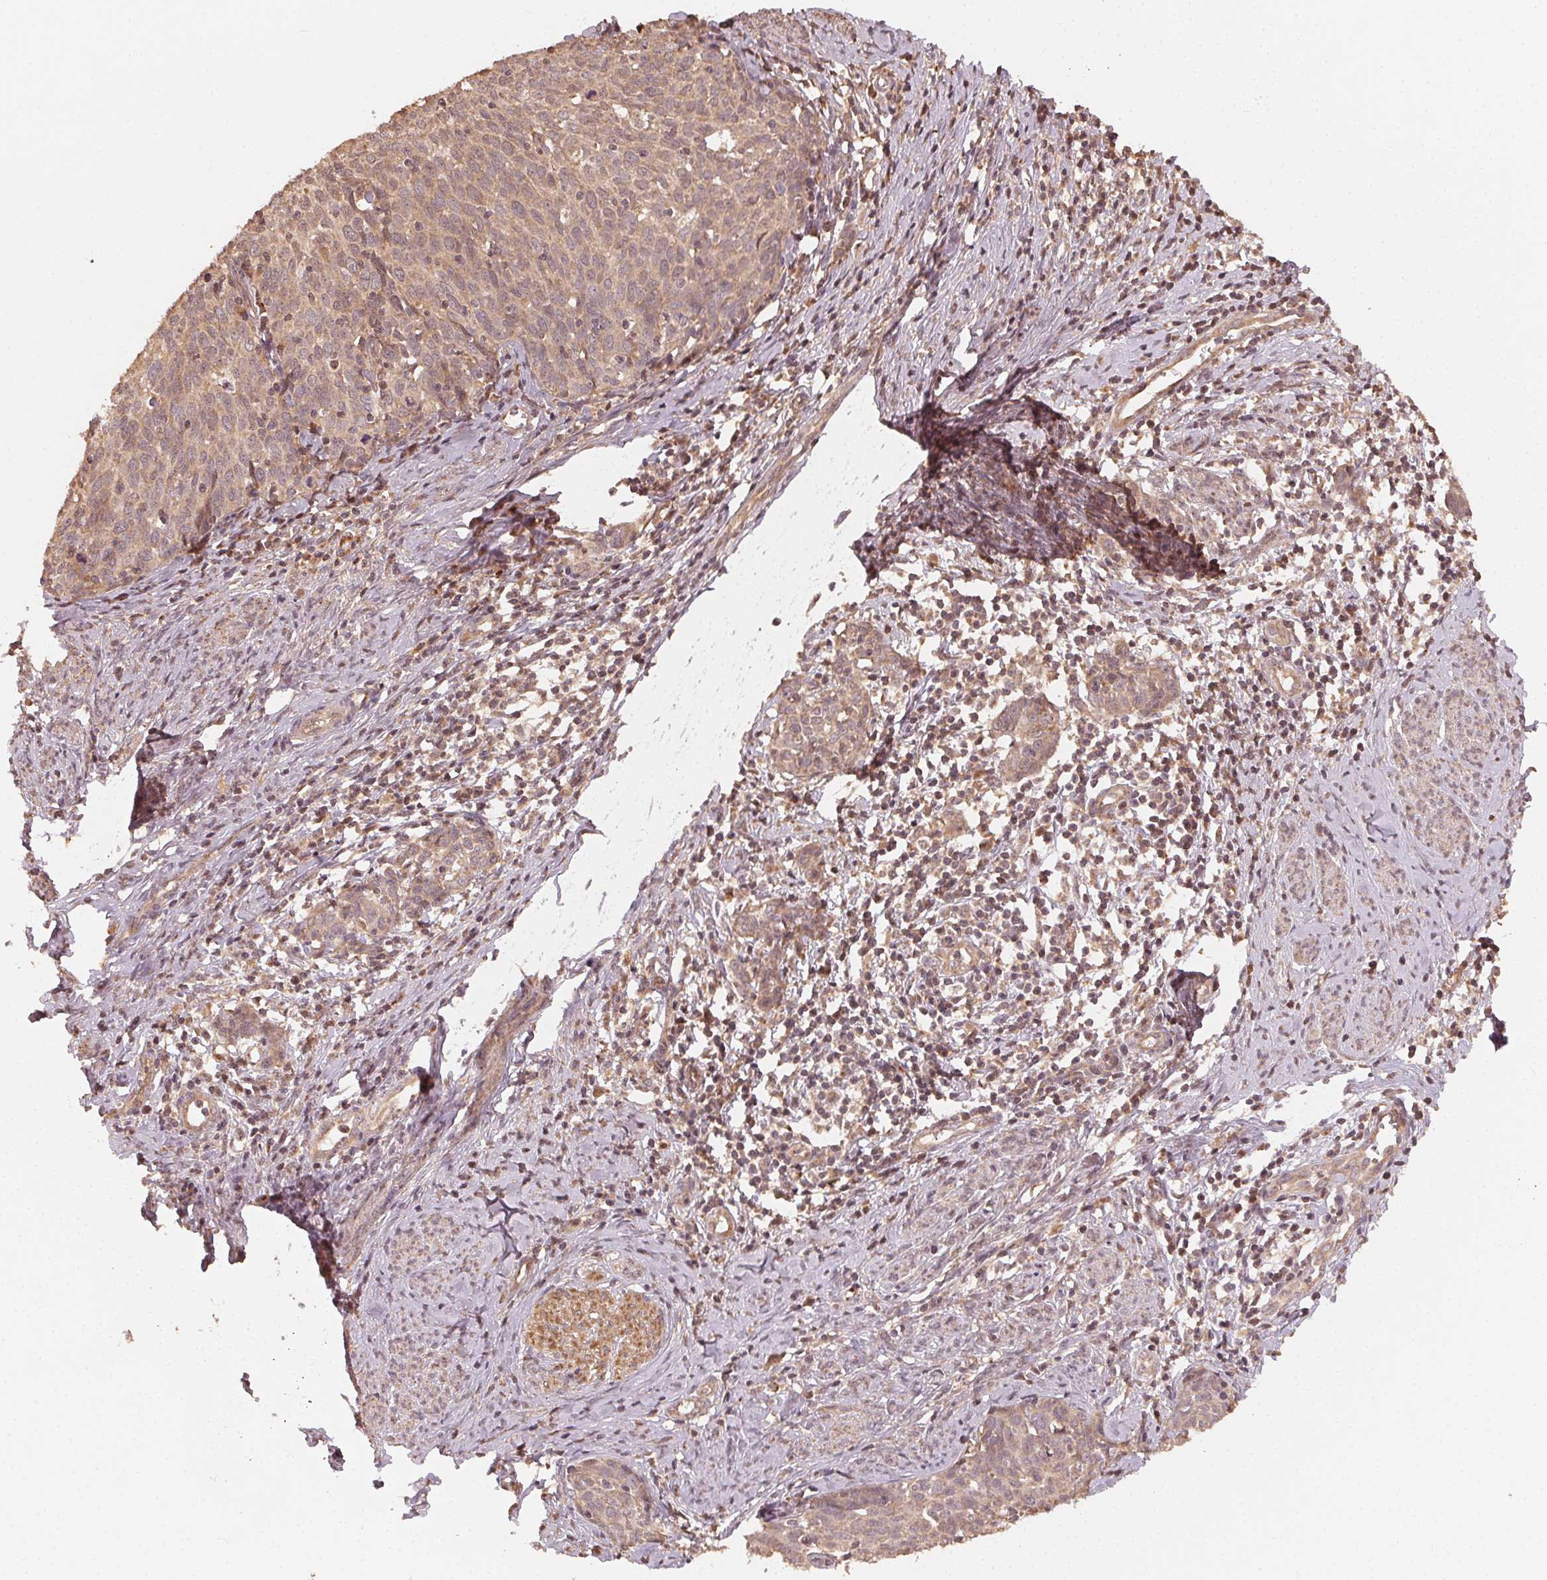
{"staining": {"intensity": "weak", "quantity": ">75%", "location": "cytoplasmic/membranous"}, "tissue": "cervical cancer", "cell_type": "Tumor cells", "image_type": "cancer", "snomed": [{"axis": "morphology", "description": "Squamous cell carcinoma, NOS"}, {"axis": "topography", "description": "Cervix"}], "caption": "The immunohistochemical stain labels weak cytoplasmic/membranous positivity in tumor cells of cervical squamous cell carcinoma tissue.", "gene": "WBP2", "patient": {"sex": "female", "age": 62}}